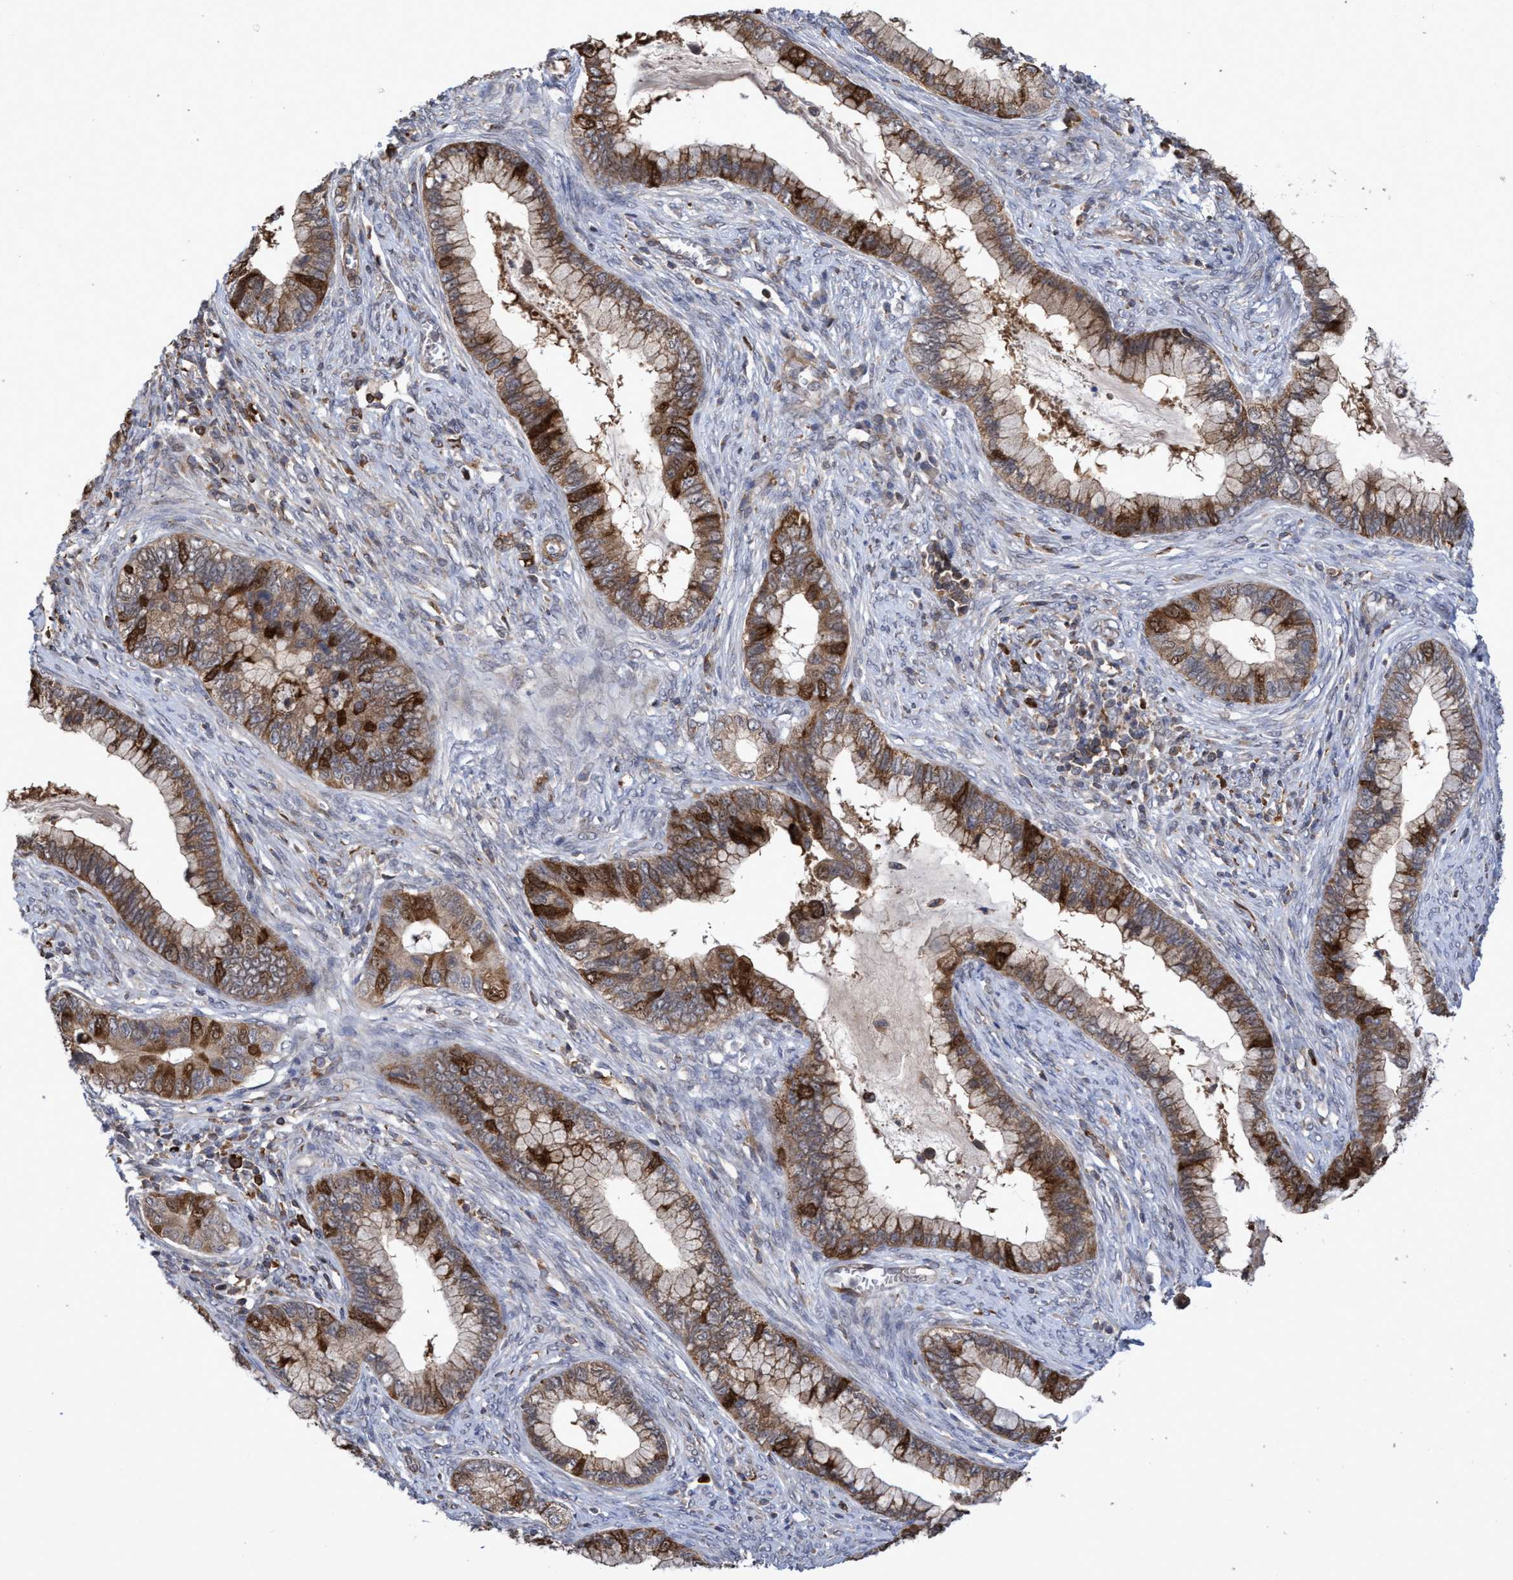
{"staining": {"intensity": "moderate", "quantity": ">75%", "location": "cytoplasmic/membranous,nuclear"}, "tissue": "cervical cancer", "cell_type": "Tumor cells", "image_type": "cancer", "snomed": [{"axis": "morphology", "description": "Adenocarcinoma, NOS"}, {"axis": "topography", "description": "Cervix"}], "caption": "A brown stain labels moderate cytoplasmic/membranous and nuclear positivity of a protein in cervical cancer tumor cells.", "gene": "SLBP", "patient": {"sex": "female", "age": 44}}